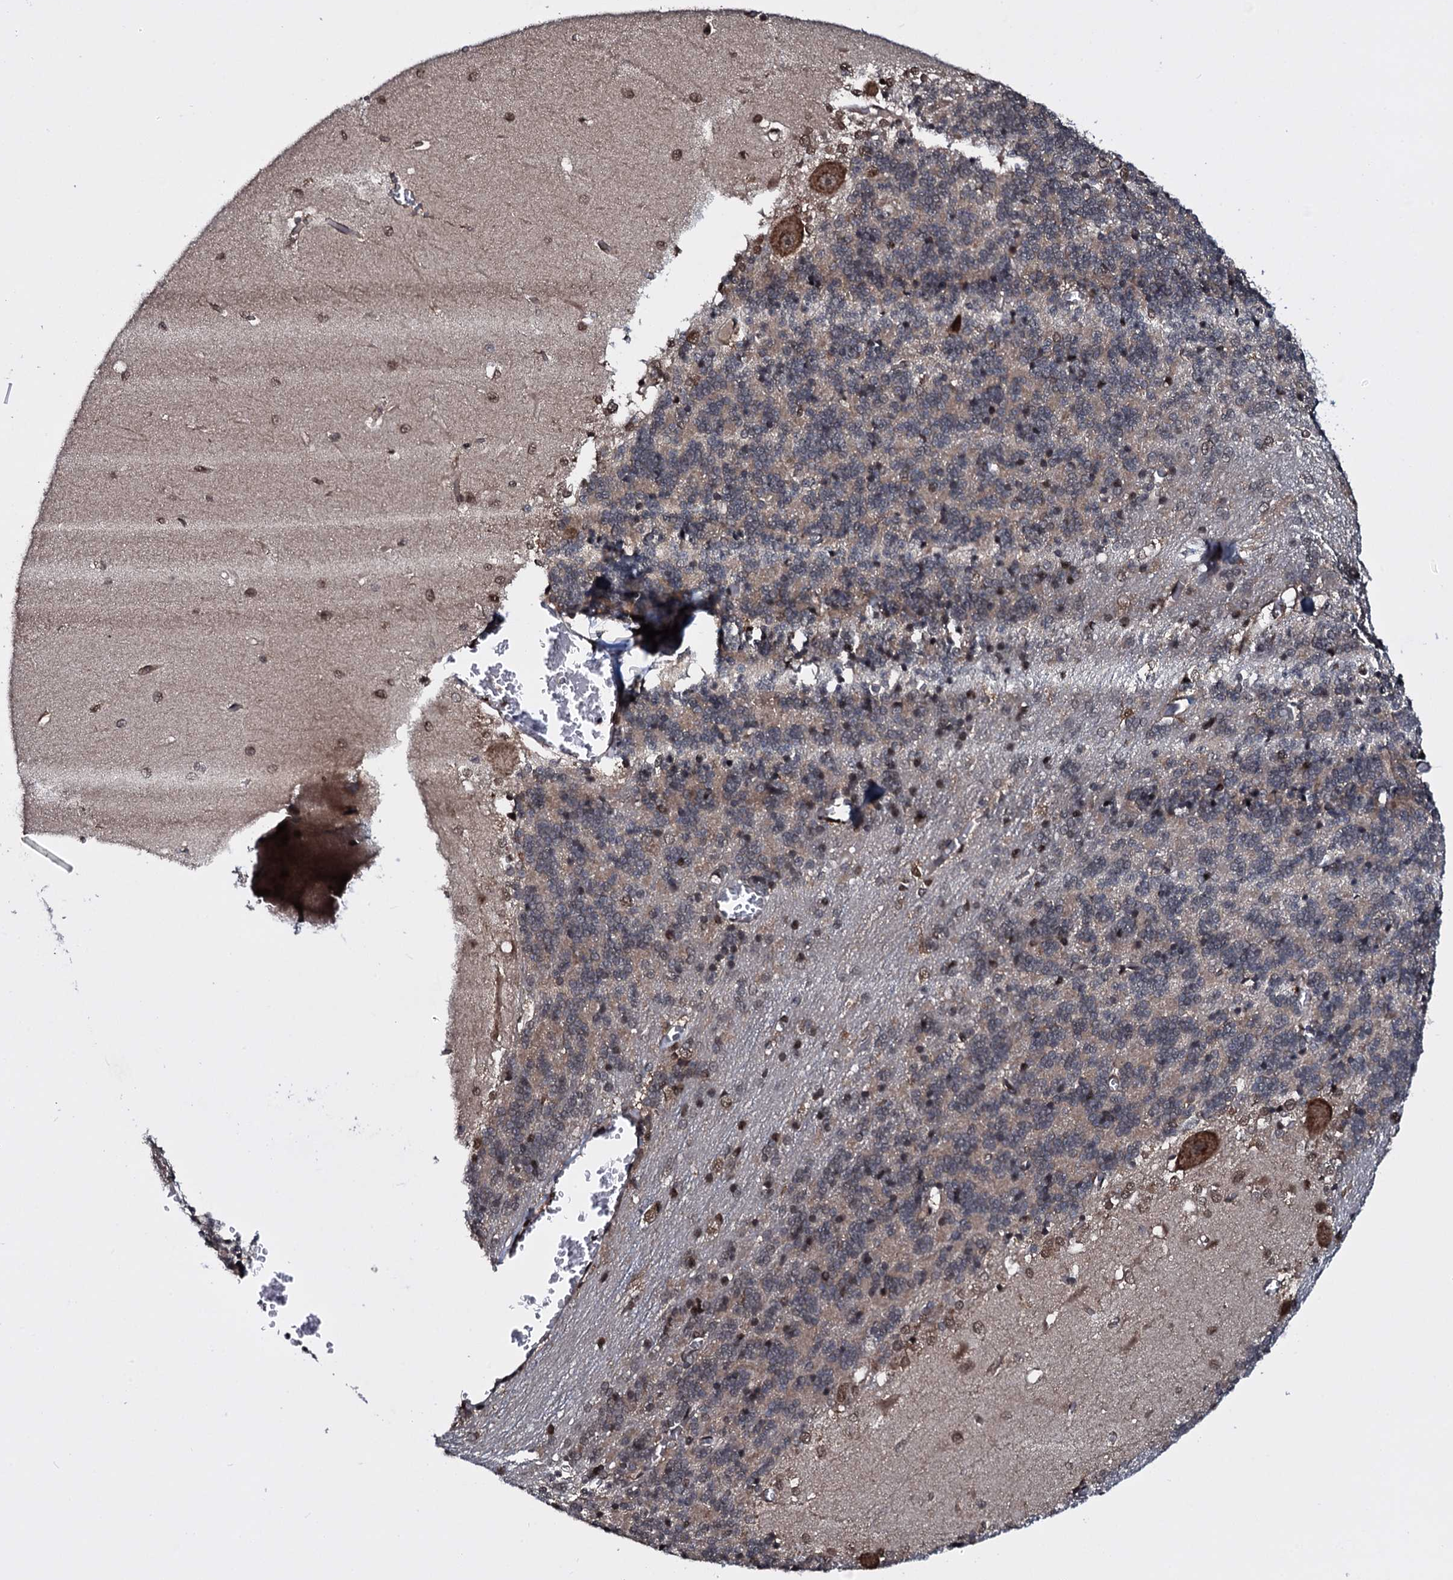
{"staining": {"intensity": "negative", "quantity": "none", "location": "none"}, "tissue": "cerebellum", "cell_type": "Cells in granular layer", "image_type": "normal", "snomed": [{"axis": "morphology", "description": "Normal tissue, NOS"}, {"axis": "topography", "description": "Cerebellum"}], "caption": "Immunohistochemical staining of unremarkable cerebellum exhibits no significant positivity in cells in granular layer. (Brightfield microscopy of DAB (3,3'-diaminobenzidine) immunohistochemistry at high magnification).", "gene": "HDDC3", "patient": {"sex": "male", "age": 37}}